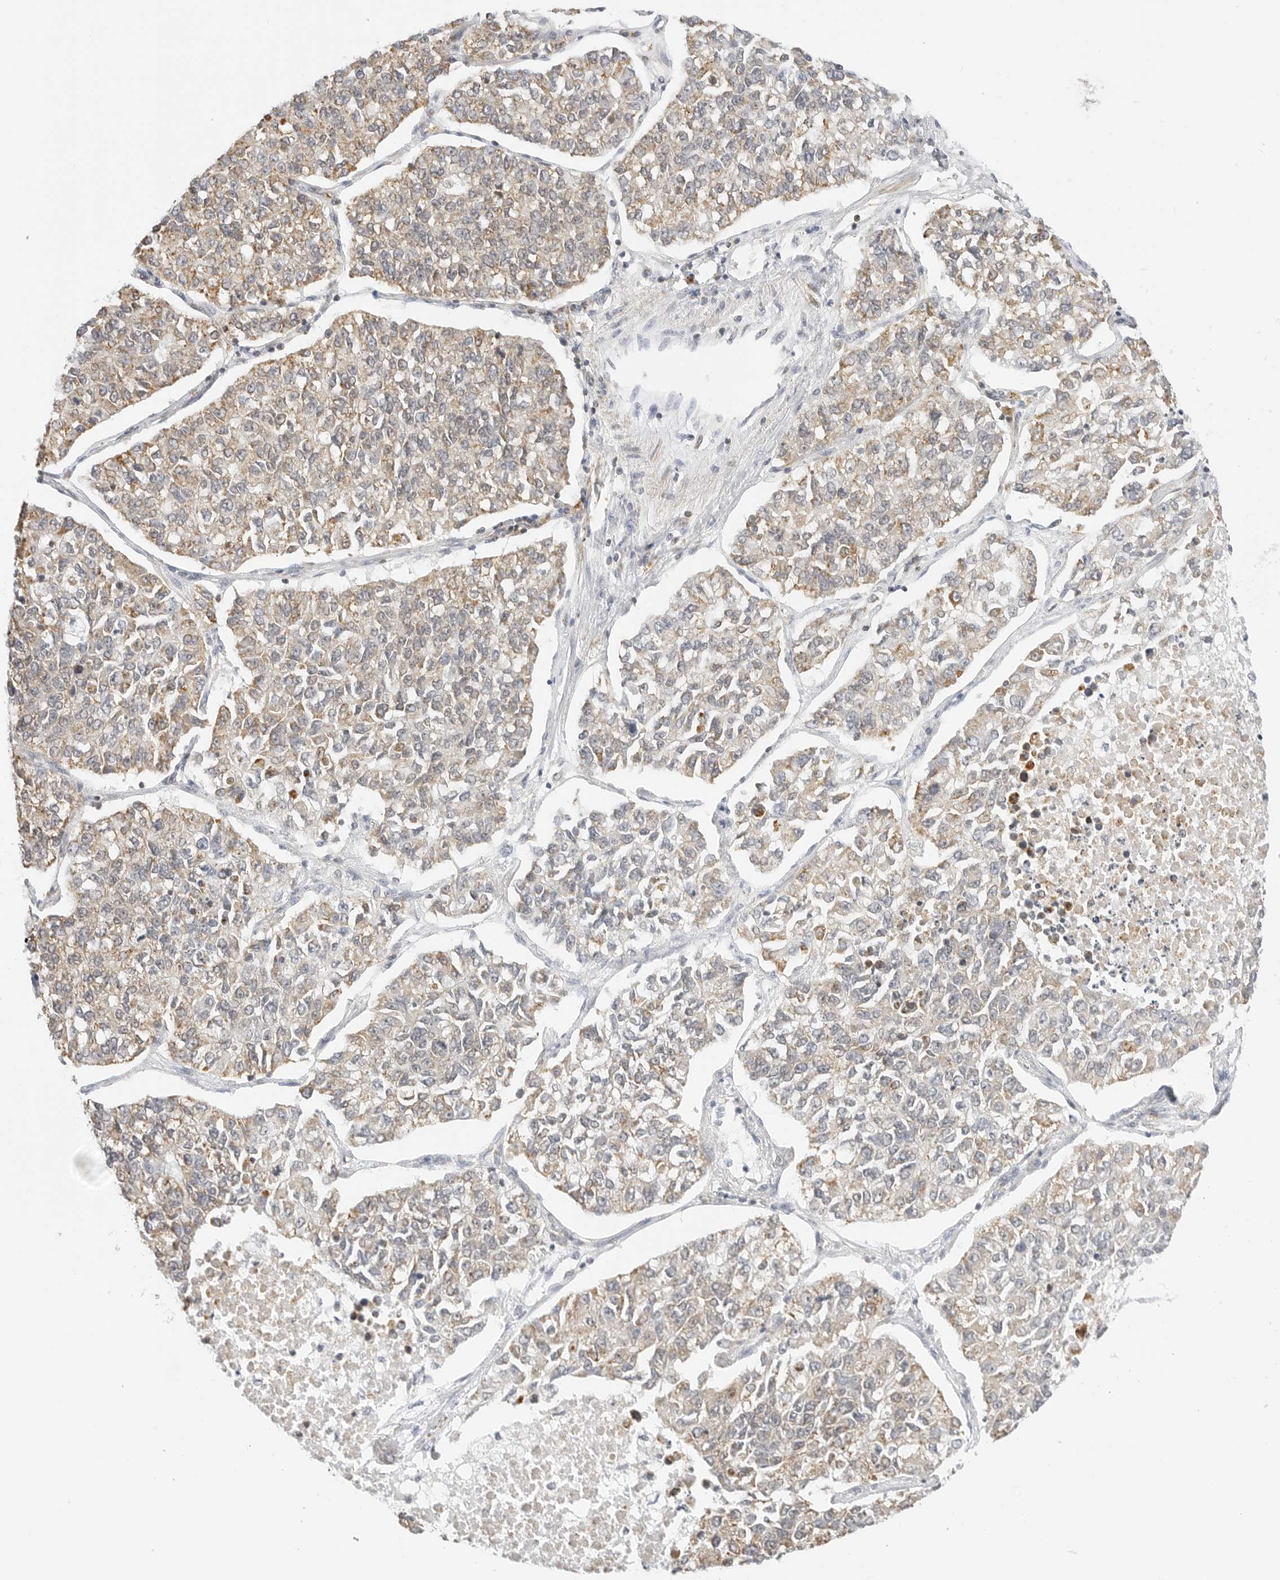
{"staining": {"intensity": "weak", "quantity": ">75%", "location": "cytoplasmic/membranous"}, "tissue": "lung cancer", "cell_type": "Tumor cells", "image_type": "cancer", "snomed": [{"axis": "morphology", "description": "Adenocarcinoma, NOS"}, {"axis": "topography", "description": "Lung"}], "caption": "Immunohistochemistry histopathology image of lung adenocarcinoma stained for a protein (brown), which reveals low levels of weak cytoplasmic/membranous expression in about >75% of tumor cells.", "gene": "GORAB", "patient": {"sex": "male", "age": 49}}